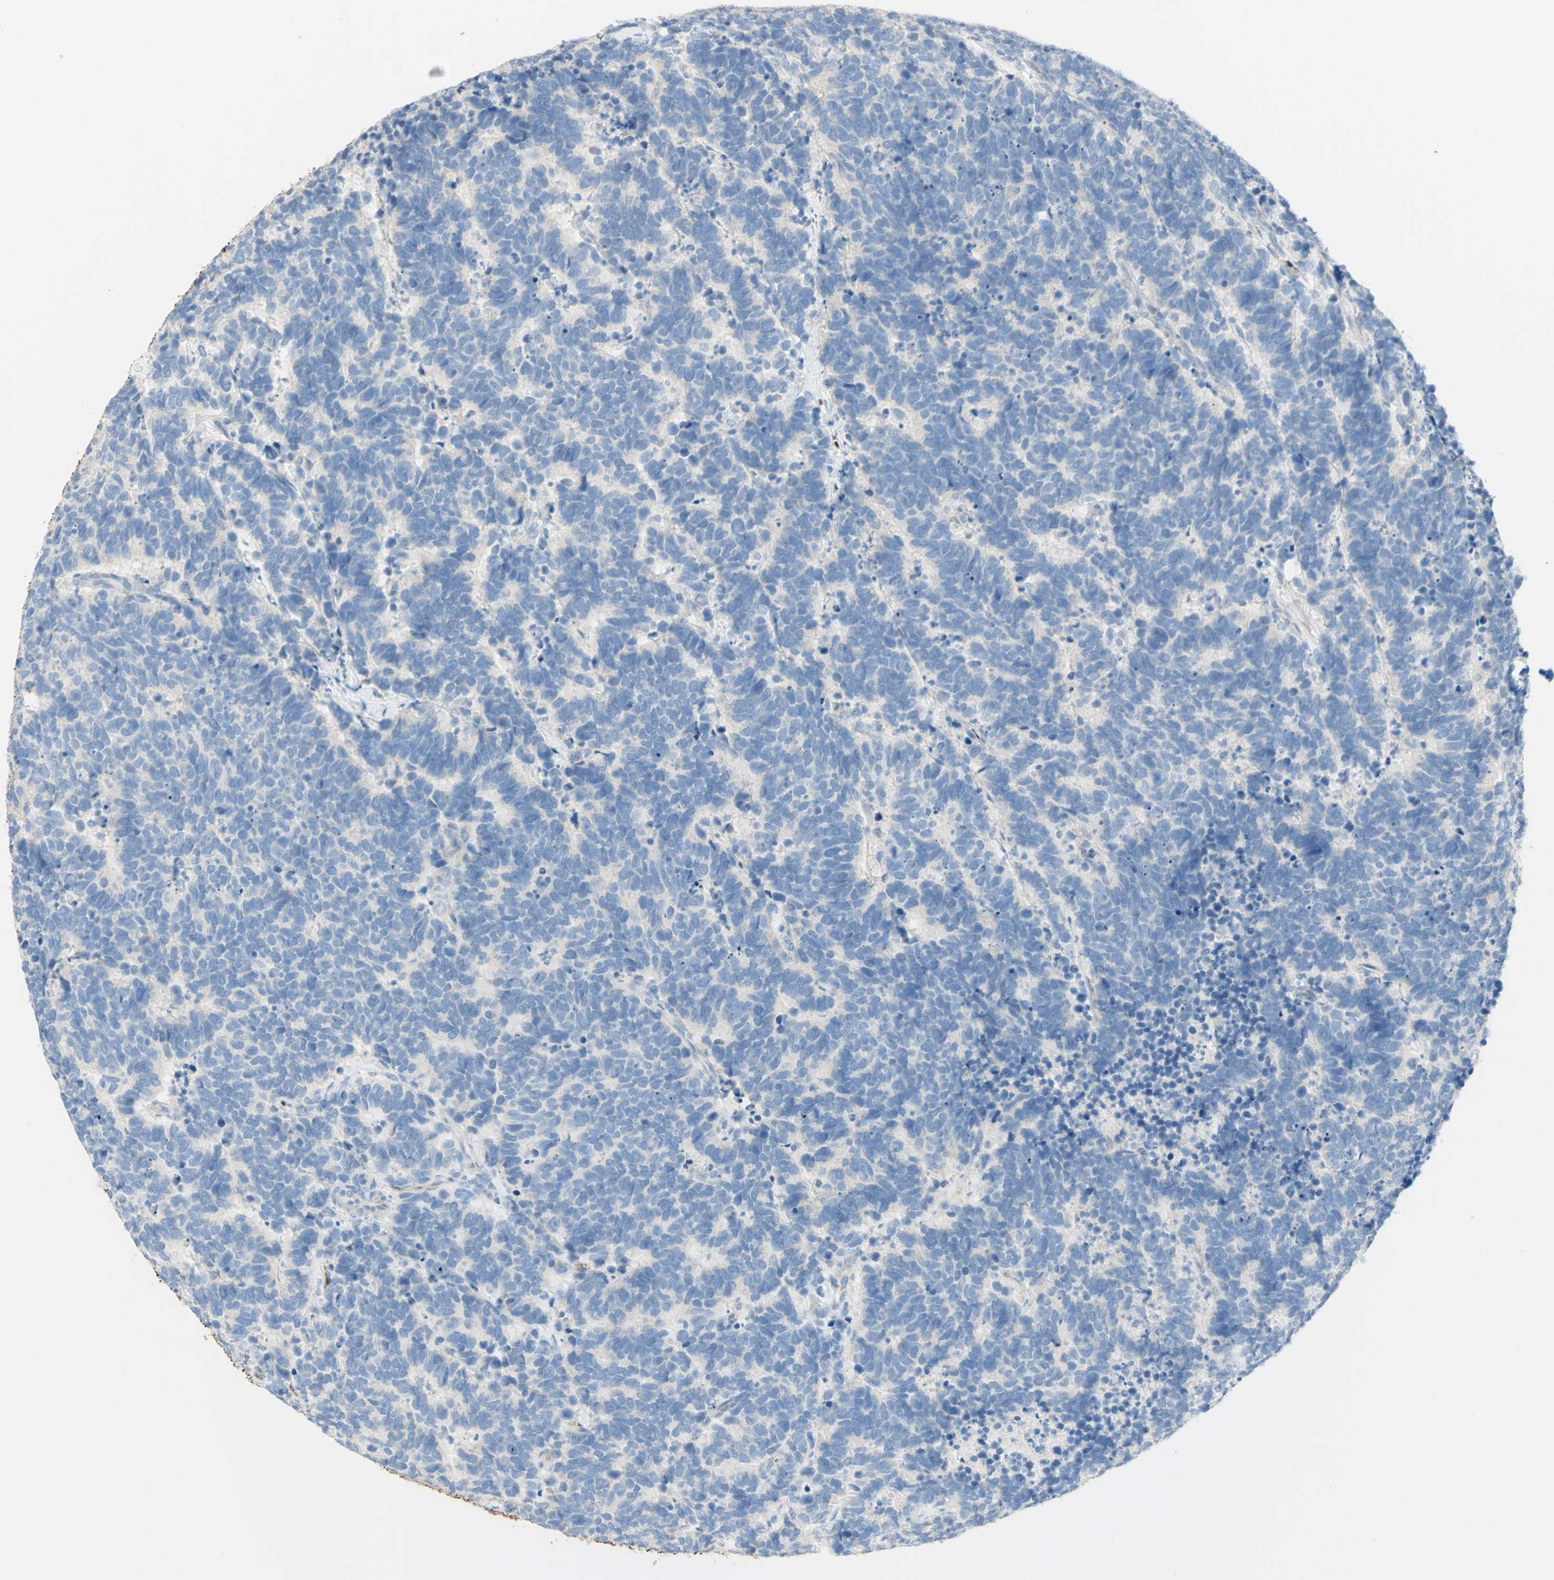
{"staining": {"intensity": "negative", "quantity": "none", "location": "none"}, "tissue": "carcinoid", "cell_type": "Tumor cells", "image_type": "cancer", "snomed": [{"axis": "morphology", "description": "Carcinoma, NOS"}, {"axis": "morphology", "description": "Carcinoid, malignant, NOS"}, {"axis": "topography", "description": "Urinary bladder"}], "caption": "Tumor cells are negative for protein expression in human carcinoid.", "gene": "GAN", "patient": {"sex": "male", "age": 57}}